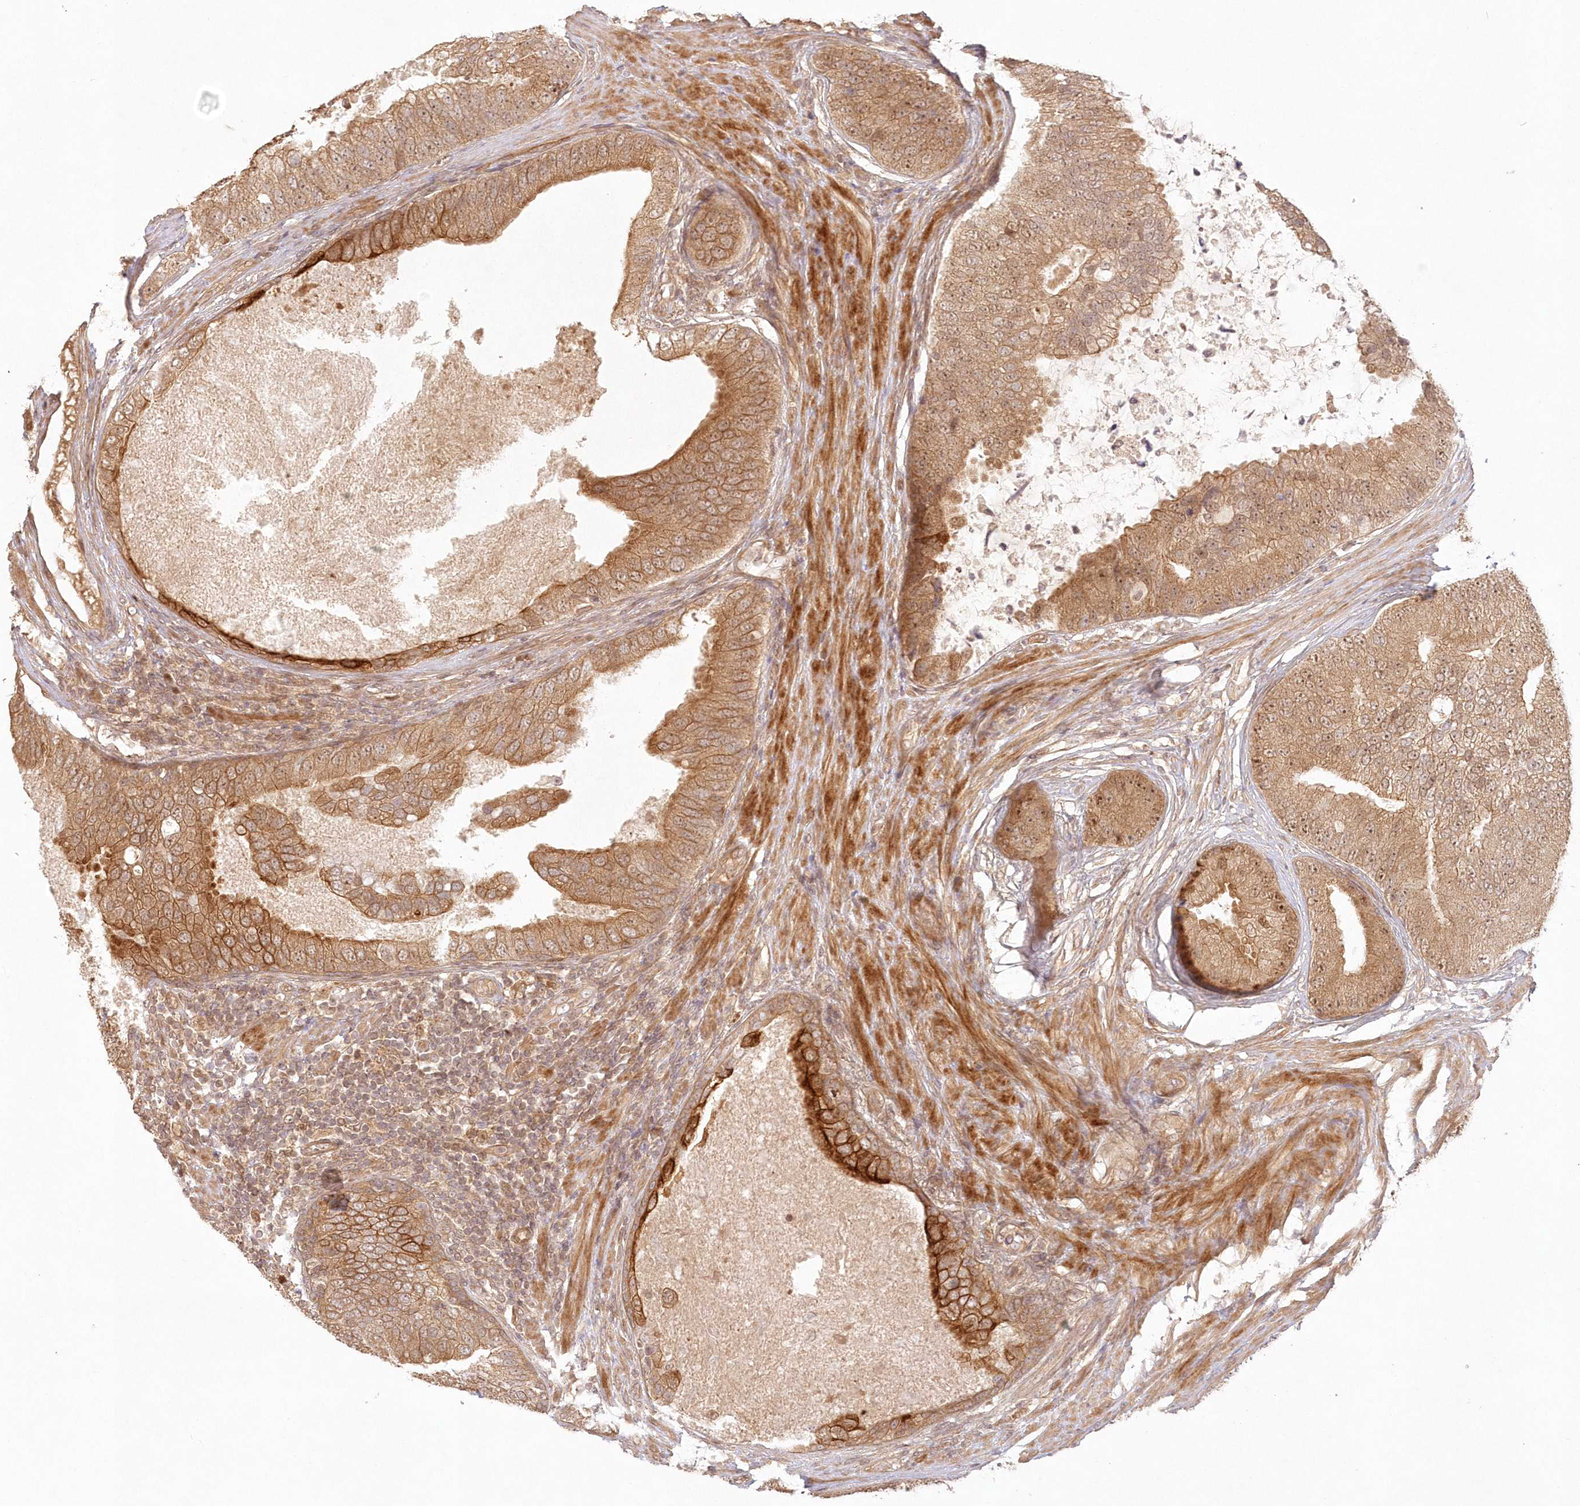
{"staining": {"intensity": "moderate", "quantity": ">75%", "location": "cytoplasmic/membranous"}, "tissue": "prostate cancer", "cell_type": "Tumor cells", "image_type": "cancer", "snomed": [{"axis": "morphology", "description": "Adenocarcinoma, High grade"}, {"axis": "topography", "description": "Prostate"}], "caption": "A brown stain labels moderate cytoplasmic/membranous expression of a protein in human high-grade adenocarcinoma (prostate) tumor cells. (DAB IHC with brightfield microscopy, high magnification).", "gene": "KIAA0232", "patient": {"sex": "male", "age": 70}}